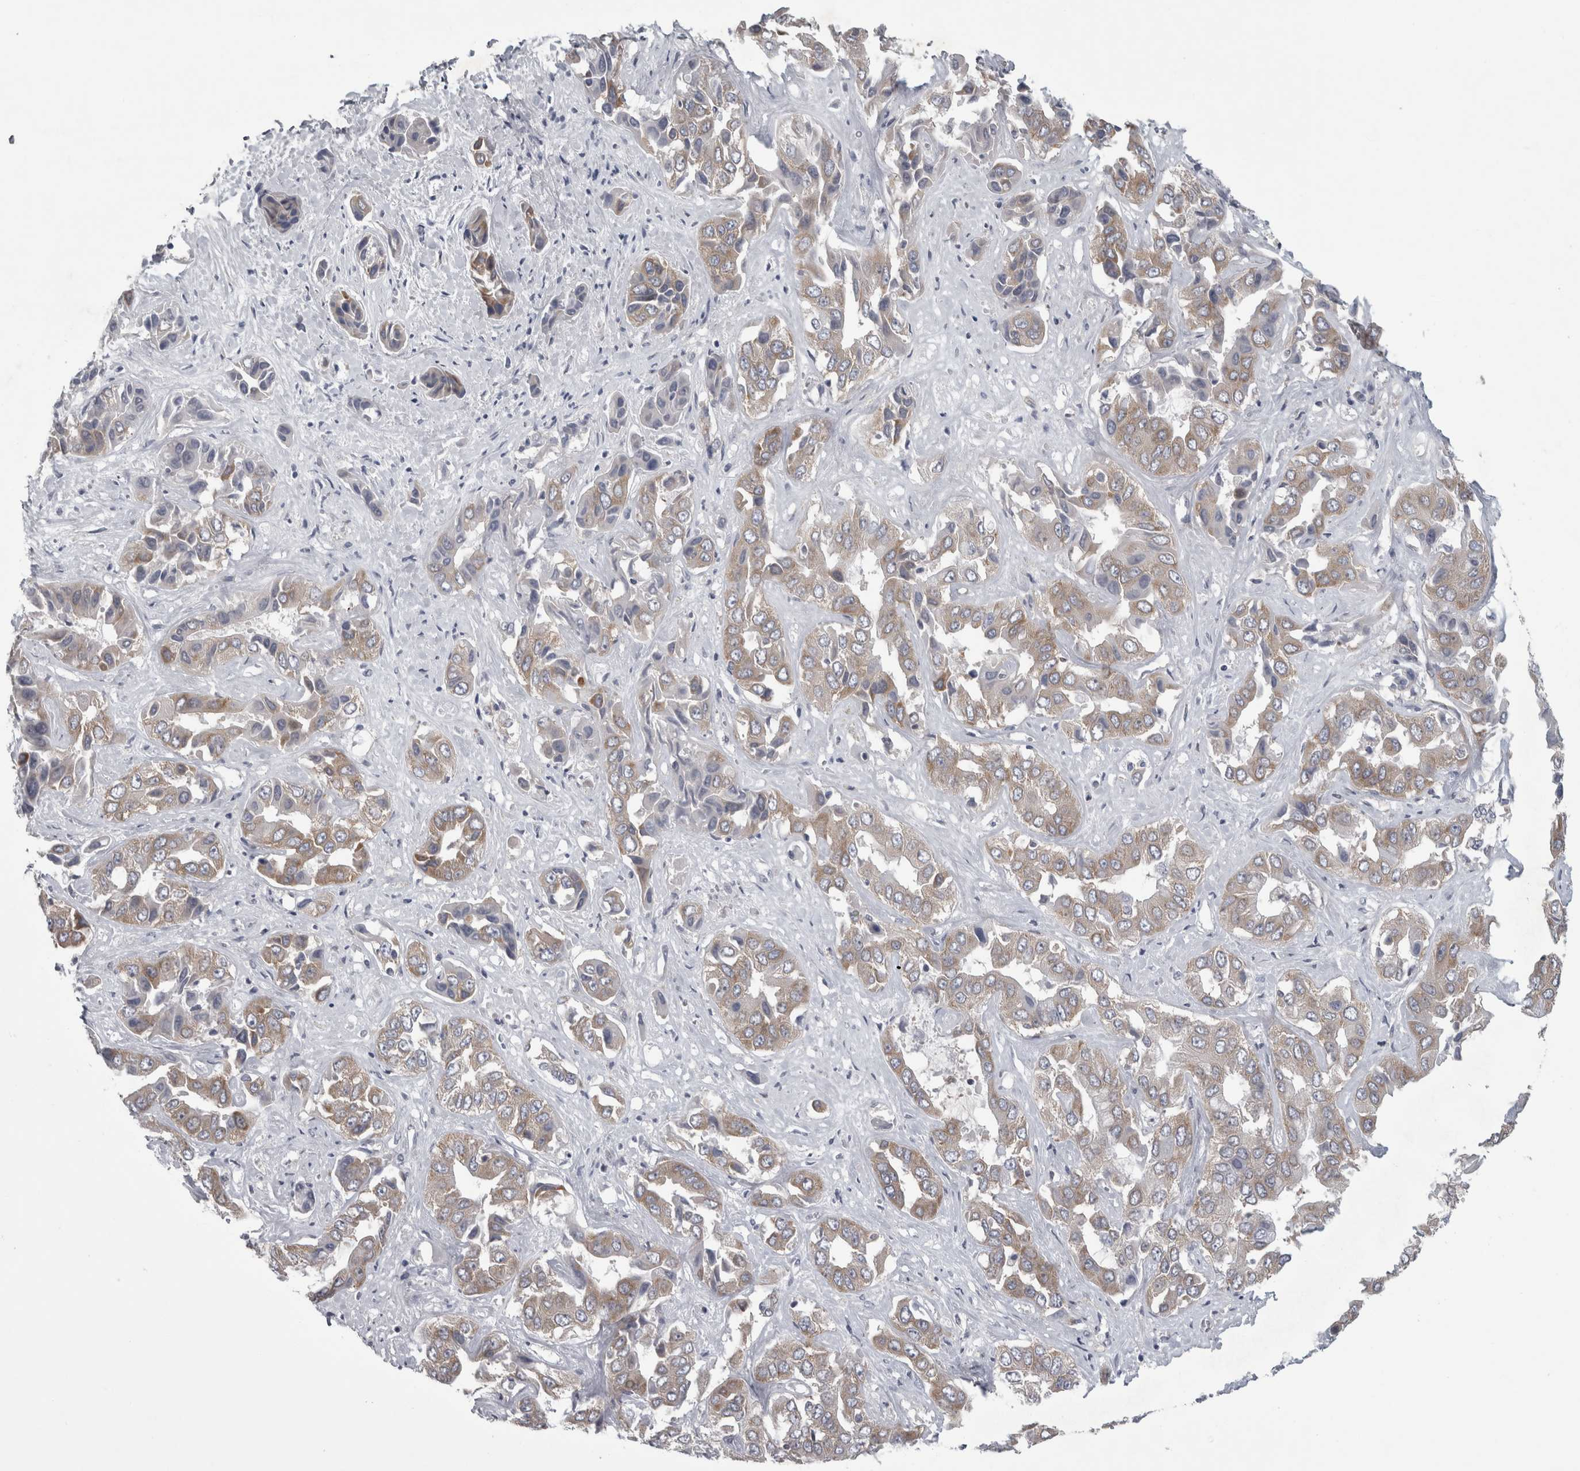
{"staining": {"intensity": "weak", "quantity": ">75%", "location": "cytoplasmic/membranous"}, "tissue": "liver cancer", "cell_type": "Tumor cells", "image_type": "cancer", "snomed": [{"axis": "morphology", "description": "Cholangiocarcinoma"}, {"axis": "topography", "description": "Liver"}], "caption": "Tumor cells exhibit low levels of weak cytoplasmic/membranous staining in about >75% of cells in human liver cancer. Nuclei are stained in blue.", "gene": "PRRC2C", "patient": {"sex": "female", "age": 52}}